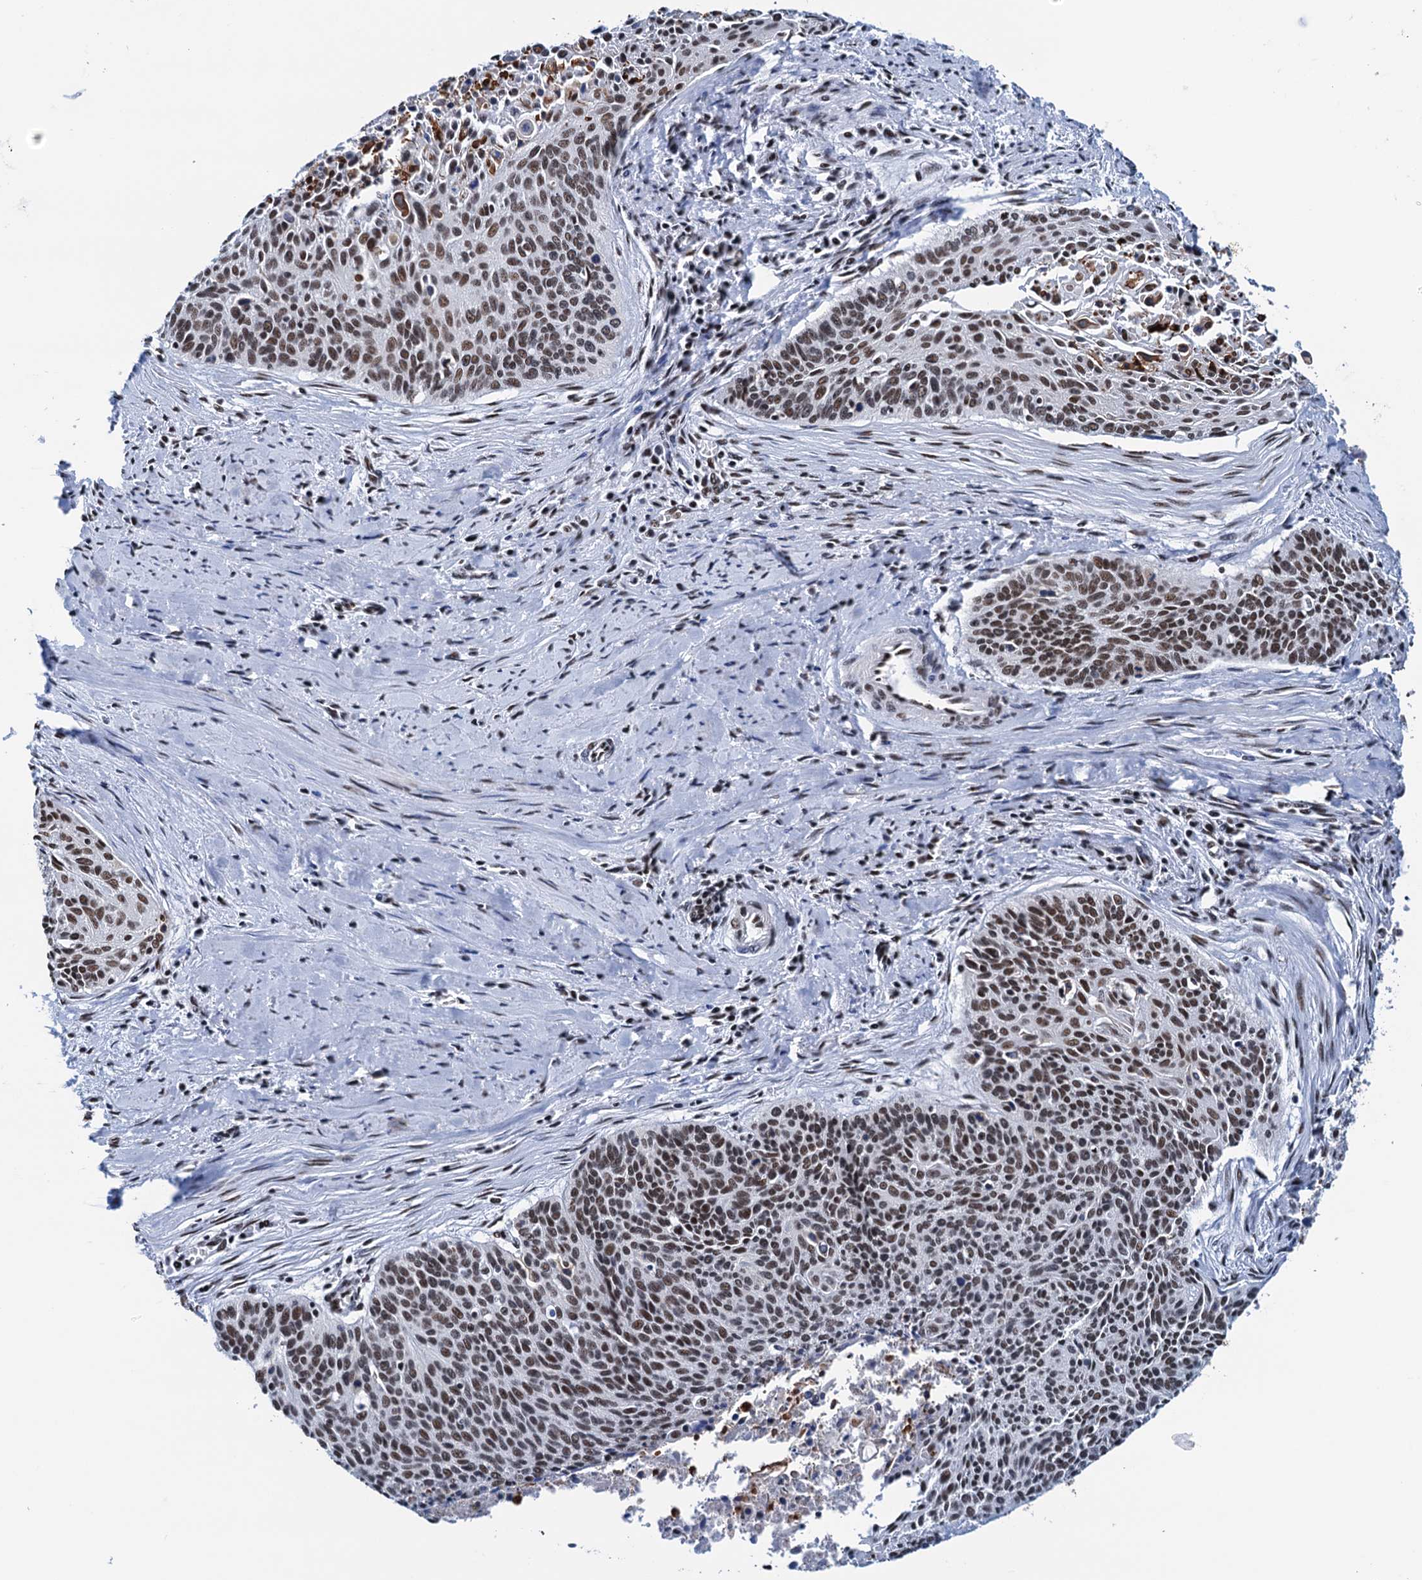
{"staining": {"intensity": "moderate", "quantity": ">75%", "location": "nuclear"}, "tissue": "cervical cancer", "cell_type": "Tumor cells", "image_type": "cancer", "snomed": [{"axis": "morphology", "description": "Squamous cell carcinoma, NOS"}, {"axis": "topography", "description": "Cervix"}], "caption": "Immunohistochemical staining of human cervical cancer (squamous cell carcinoma) shows moderate nuclear protein expression in approximately >75% of tumor cells. Immunohistochemistry stains the protein of interest in brown and the nuclei are stained blue.", "gene": "SLTM", "patient": {"sex": "female", "age": 55}}